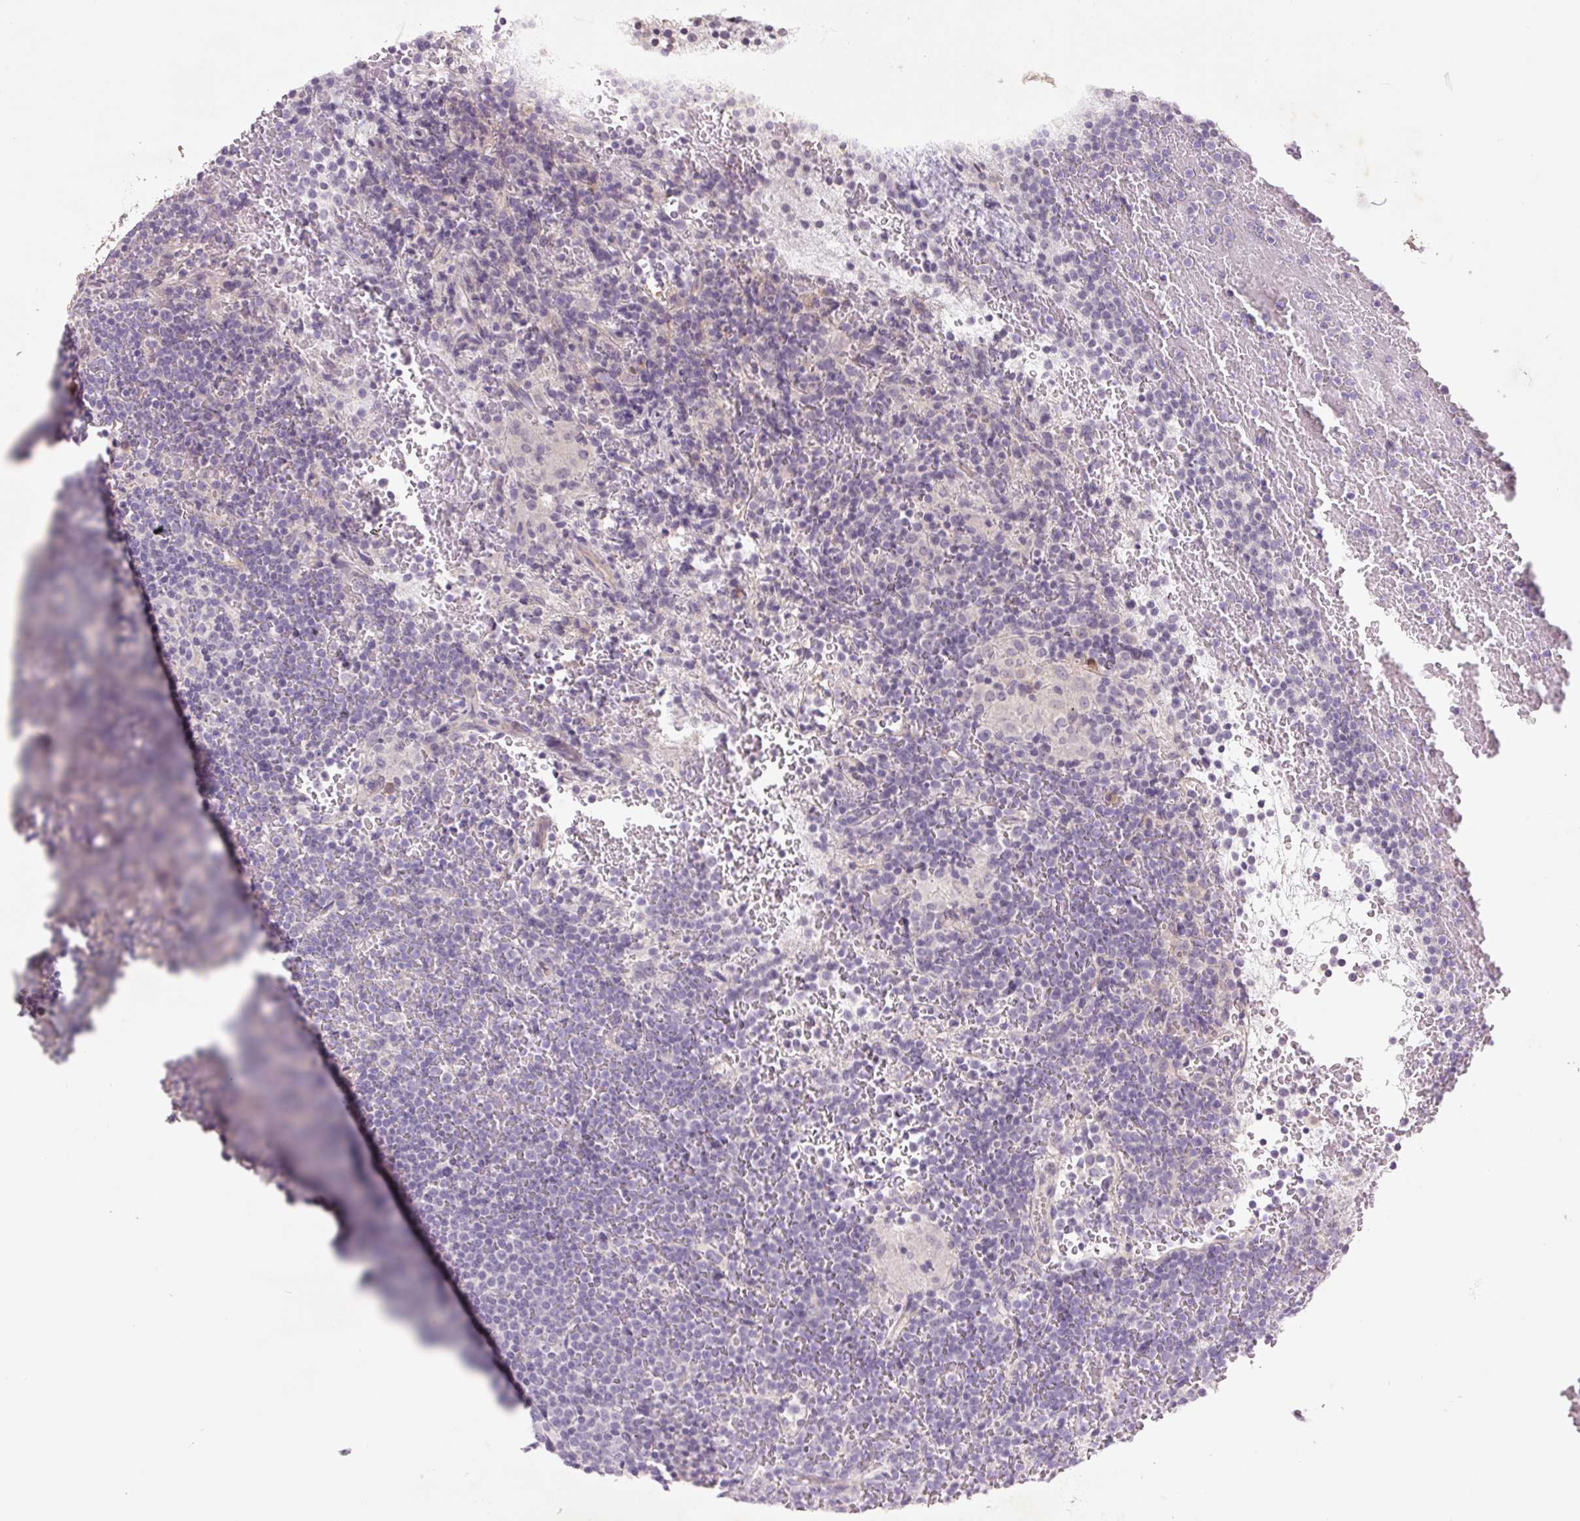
{"staining": {"intensity": "negative", "quantity": "none", "location": "none"}, "tissue": "lymphoma", "cell_type": "Tumor cells", "image_type": "cancer", "snomed": [{"axis": "morphology", "description": "Malignant lymphoma, non-Hodgkin's type, Low grade"}, {"axis": "topography", "description": "Spleen"}], "caption": "This is an immunohistochemistry photomicrograph of human low-grade malignant lymphoma, non-Hodgkin's type. There is no staining in tumor cells.", "gene": "TMEM100", "patient": {"sex": "female", "age": 19}}